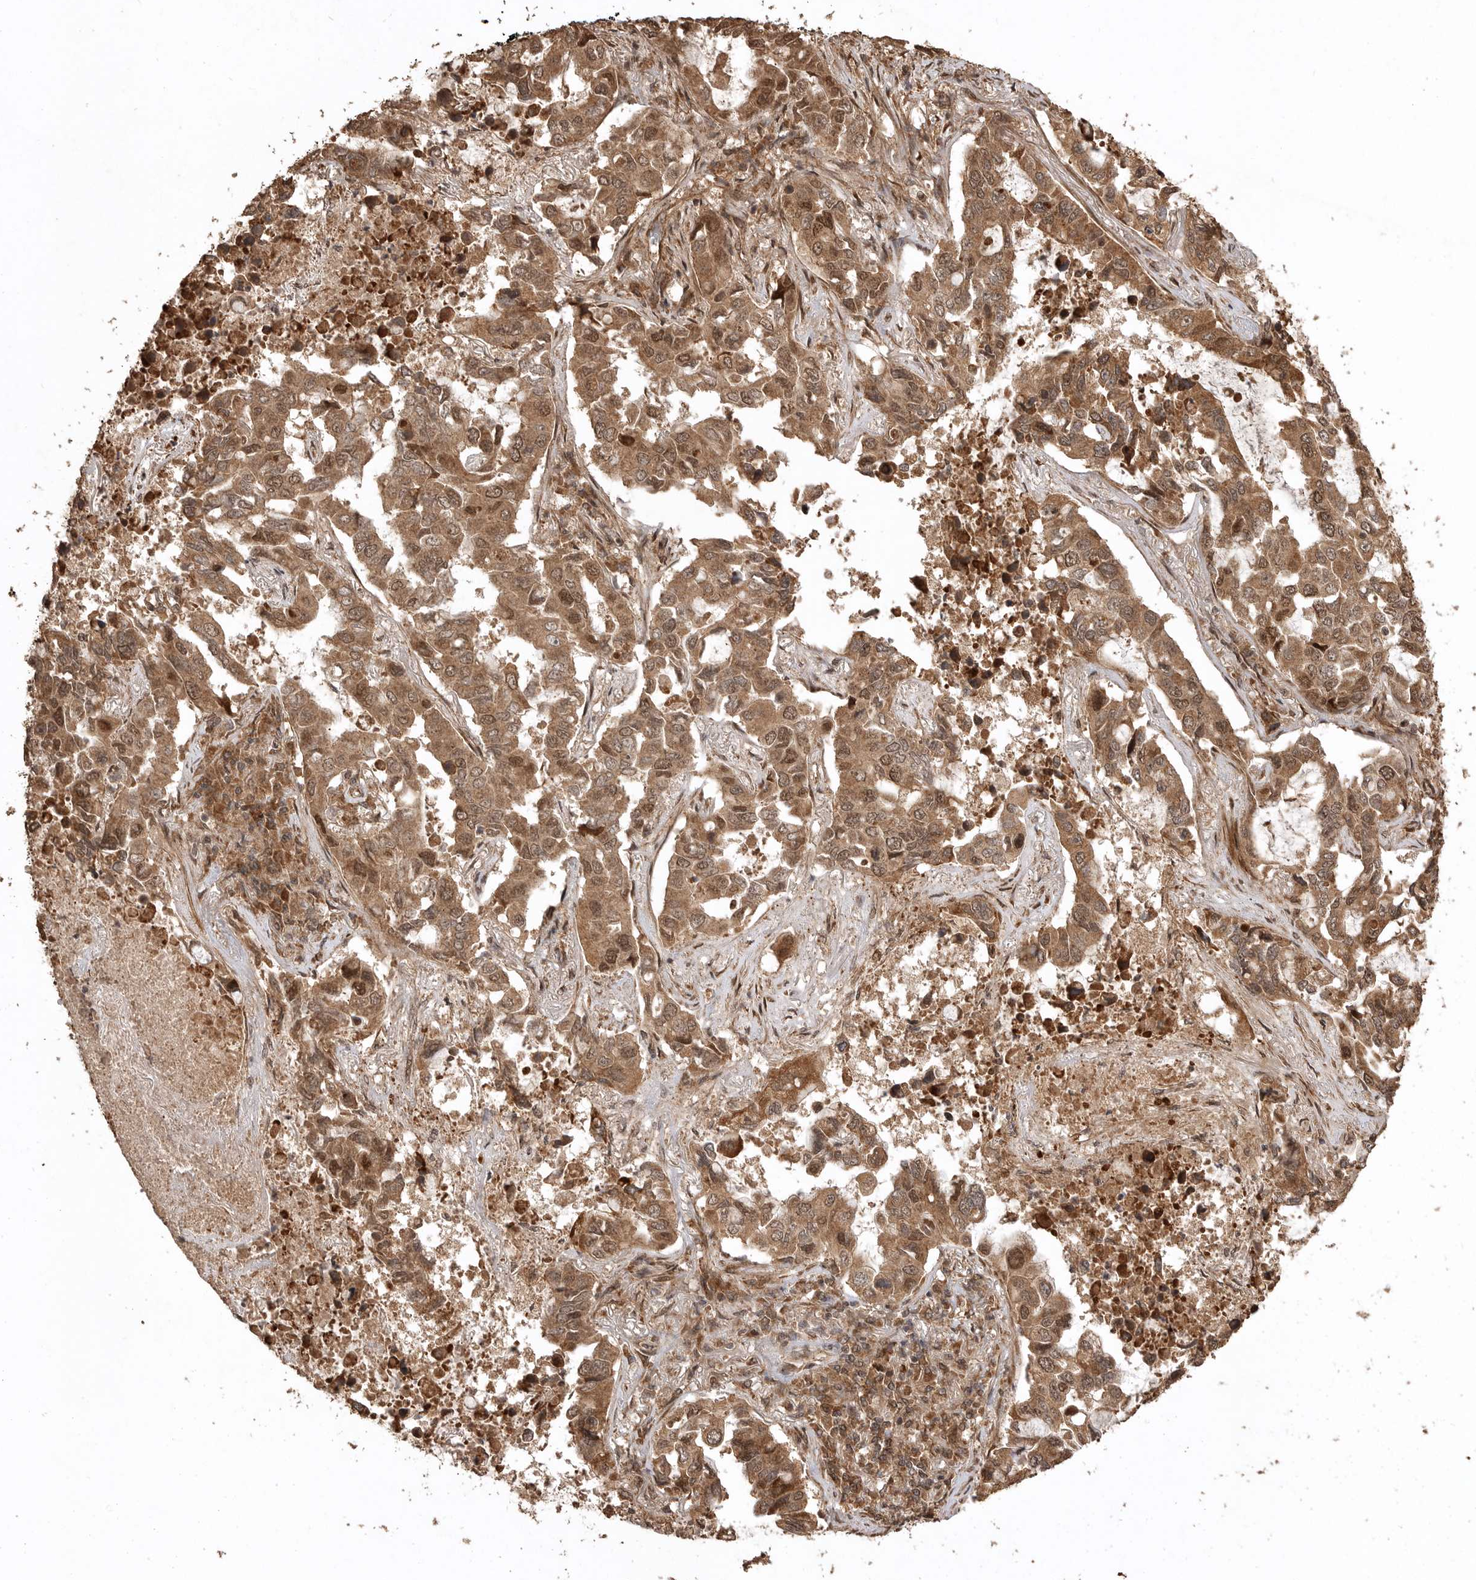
{"staining": {"intensity": "moderate", "quantity": ">75%", "location": "cytoplasmic/membranous,nuclear"}, "tissue": "lung cancer", "cell_type": "Tumor cells", "image_type": "cancer", "snomed": [{"axis": "morphology", "description": "Adenocarcinoma, NOS"}, {"axis": "topography", "description": "Lung"}], "caption": "Moderate cytoplasmic/membranous and nuclear protein expression is appreciated in approximately >75% of tumor cells in lung cancer (adenocarcinoma).", "gene": "BOC", "patient": {"sex": "male", "age": 64}}